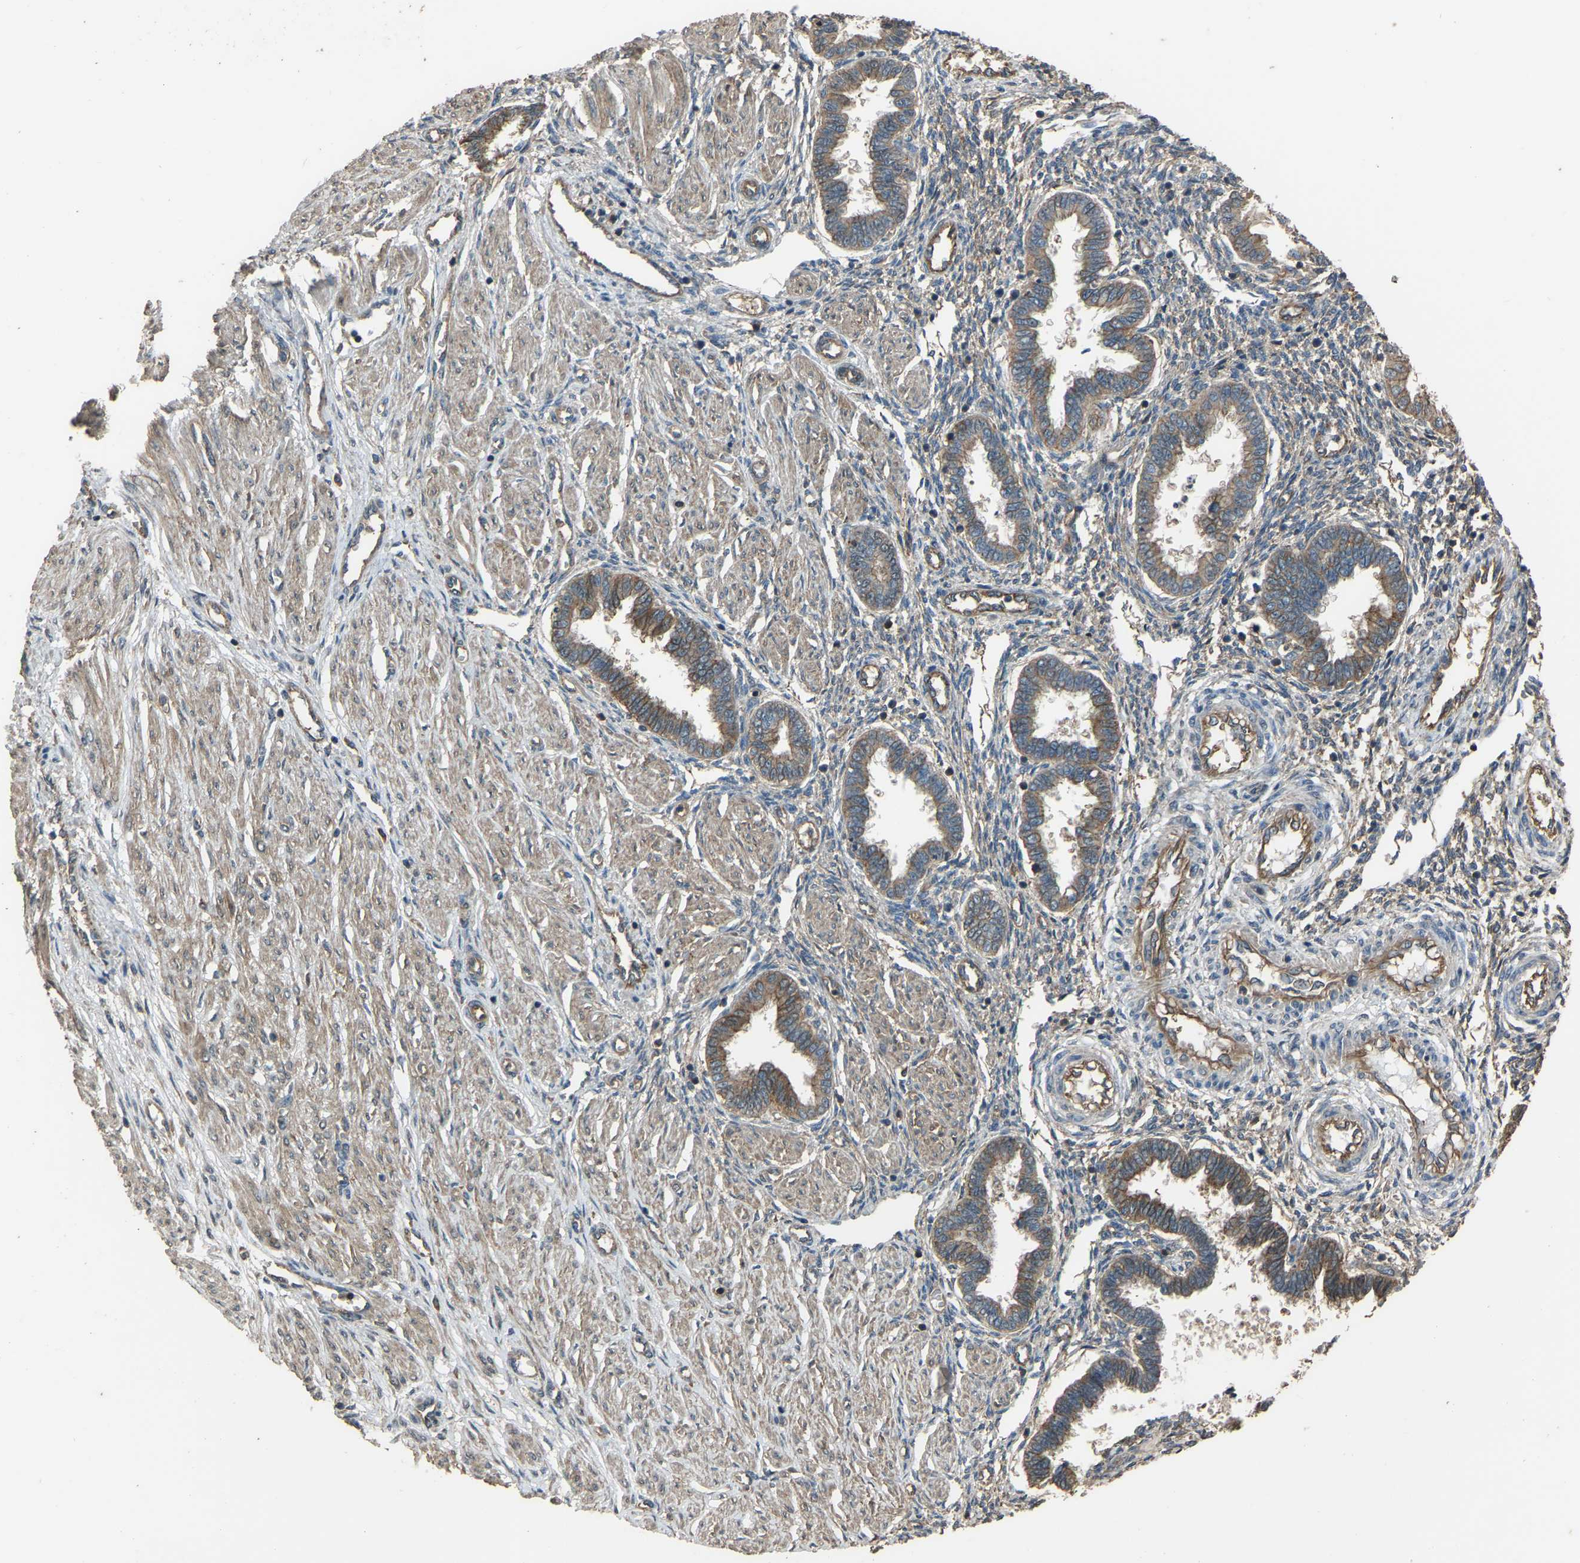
{"staining": {"intensity": "weak", "quantity": "25%-75%", "location": "cytoplasmic/membranous"}, "tissue": "endometrium", "cell_type": "Cells in endometrial stroma", "image_type": "normal", "snomed": [{"axis": "morphology", "description": "Normal tissue, NOS"}, {"axis": "topography", "description": "Endometrium"}], "caption": "Unremarkable endometrium was stained to show a protein in brown. There is low levels of weak cytoplasmic/membranous positivity in approximately 25%-75% of cells in endometrial stroma. (Stains: DAB in brown, nuclei in blue, Microscopy: brightfield microscopy at high magnification).", "gene": "SLC4A2", "patient": {"sex": "female", "age": 33}}